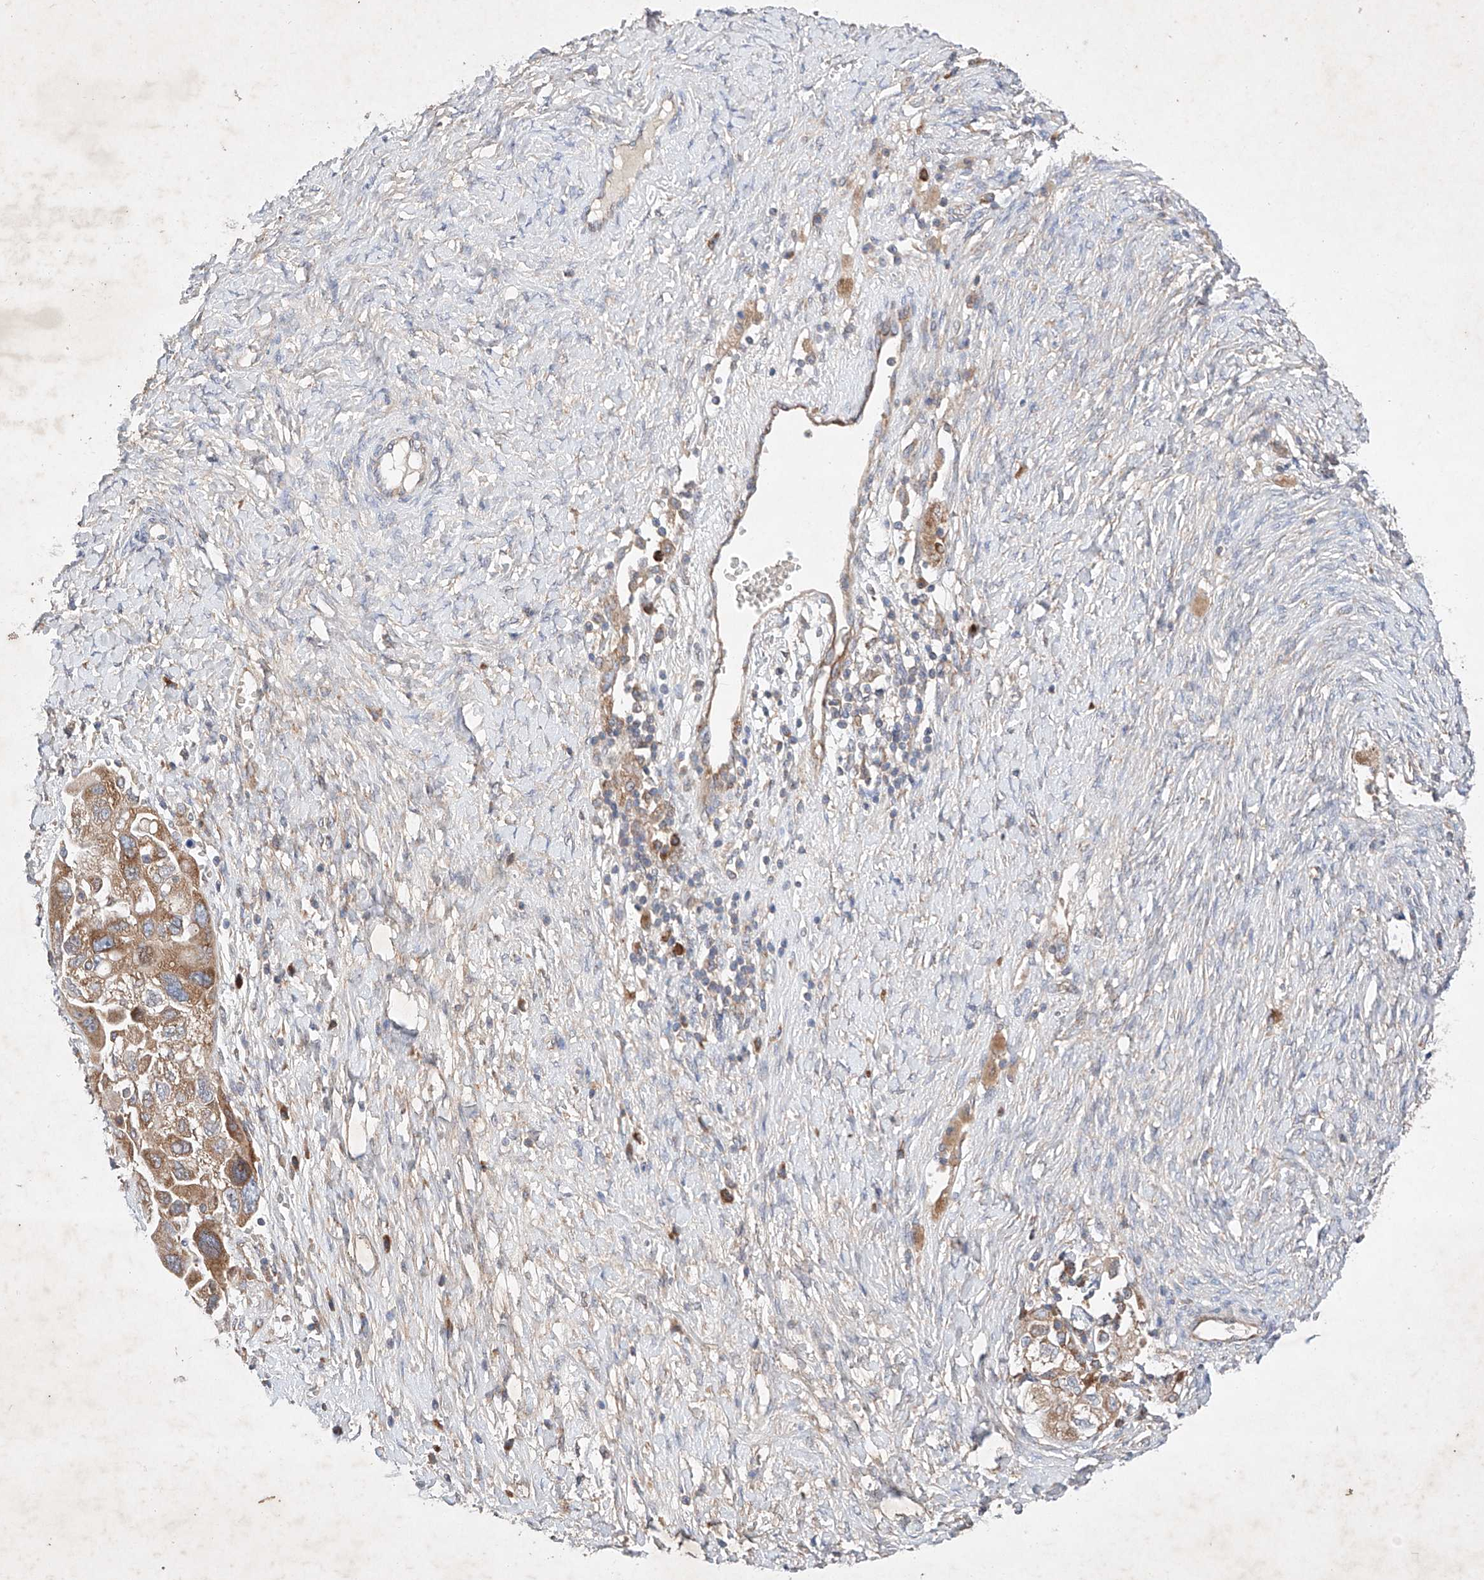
{"staining": {"intensity": "moderate", "quantity": ">75%", "location": "cytoplasmic/membranous"}, "tissue": "ovarian cancer", "cell_type": "Tumor cells", "image_type": "cancer", "snomed": [{"axis": "morphology", "description": "Carcinoma, NOS"}, {"axis": "morphology", "description": "Cystadenocarcinoma, serous, NOS"}, {"axis": "topography", "description": "Ovary"}], "caption": "Tumor cells demonstrate medium levels of moderate cytoplasmic/membranous positivity in about >75% of cells in human ovarian cancer (serous cystadenocarcinoma).", "gene": "FASTK", "patient": {"sex": "female", "age": 69}}